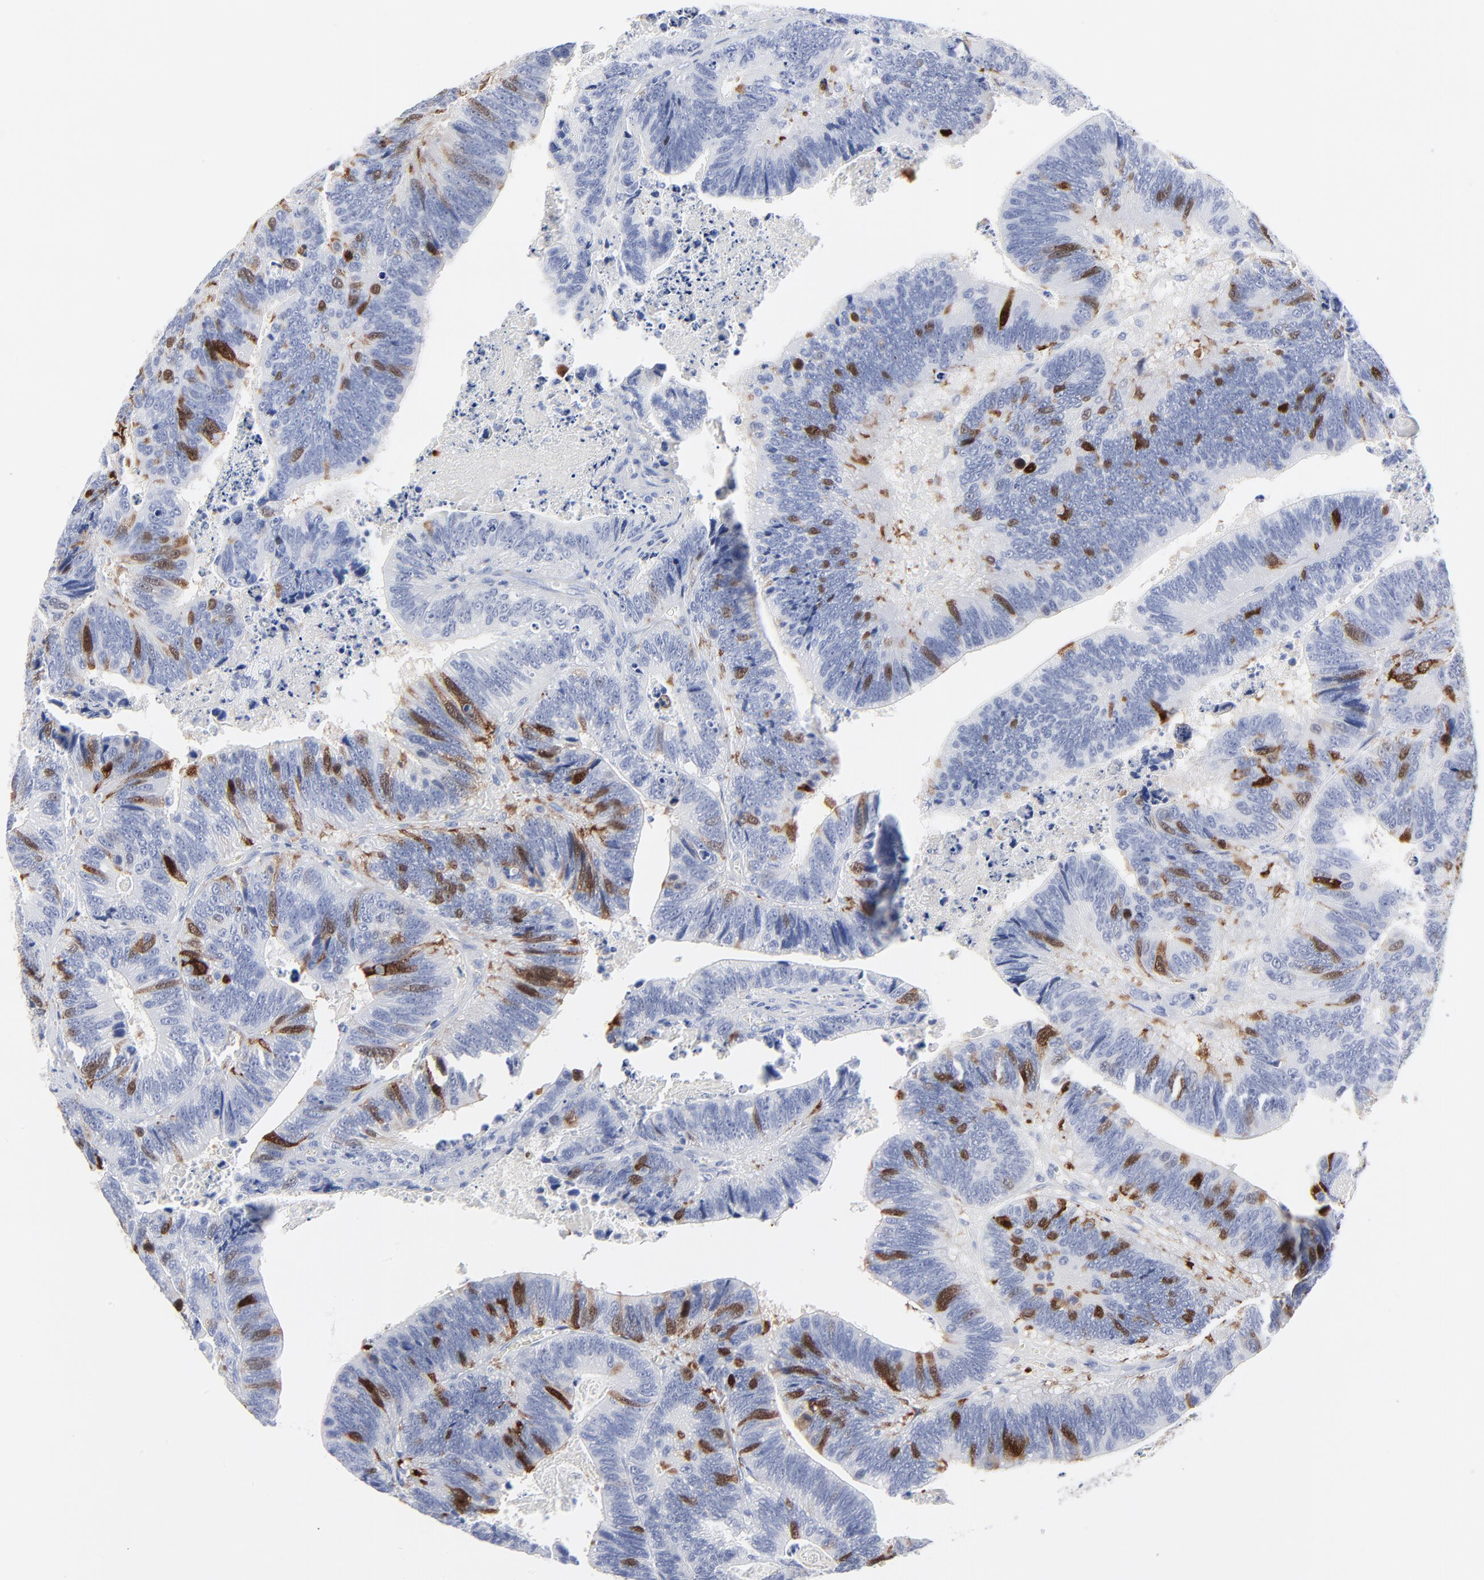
{"staining": {"intensity": "strong", "quantity": "<25%", "location": "cytoplasmic/membranous,nuclear"}, "tissue": "colorectal cancer", "cell_type": "Tumor cells", "image_type": "cancer", "snomed": [{"axis": "morphology", "description": "Adenocarcinoma, NOS"}, {"axis": "topography", "description": "Colon"}], "caption": "Immunohistochemical staining of colorectal cancer exhibits medium levels of strong cytoplasmic/membranous and nuclear expression in approximately <25% of tumor cells. Nuclei are stained in blue.", "gene": "CDK1", "patient": {"sex": "male", "age": 72}}